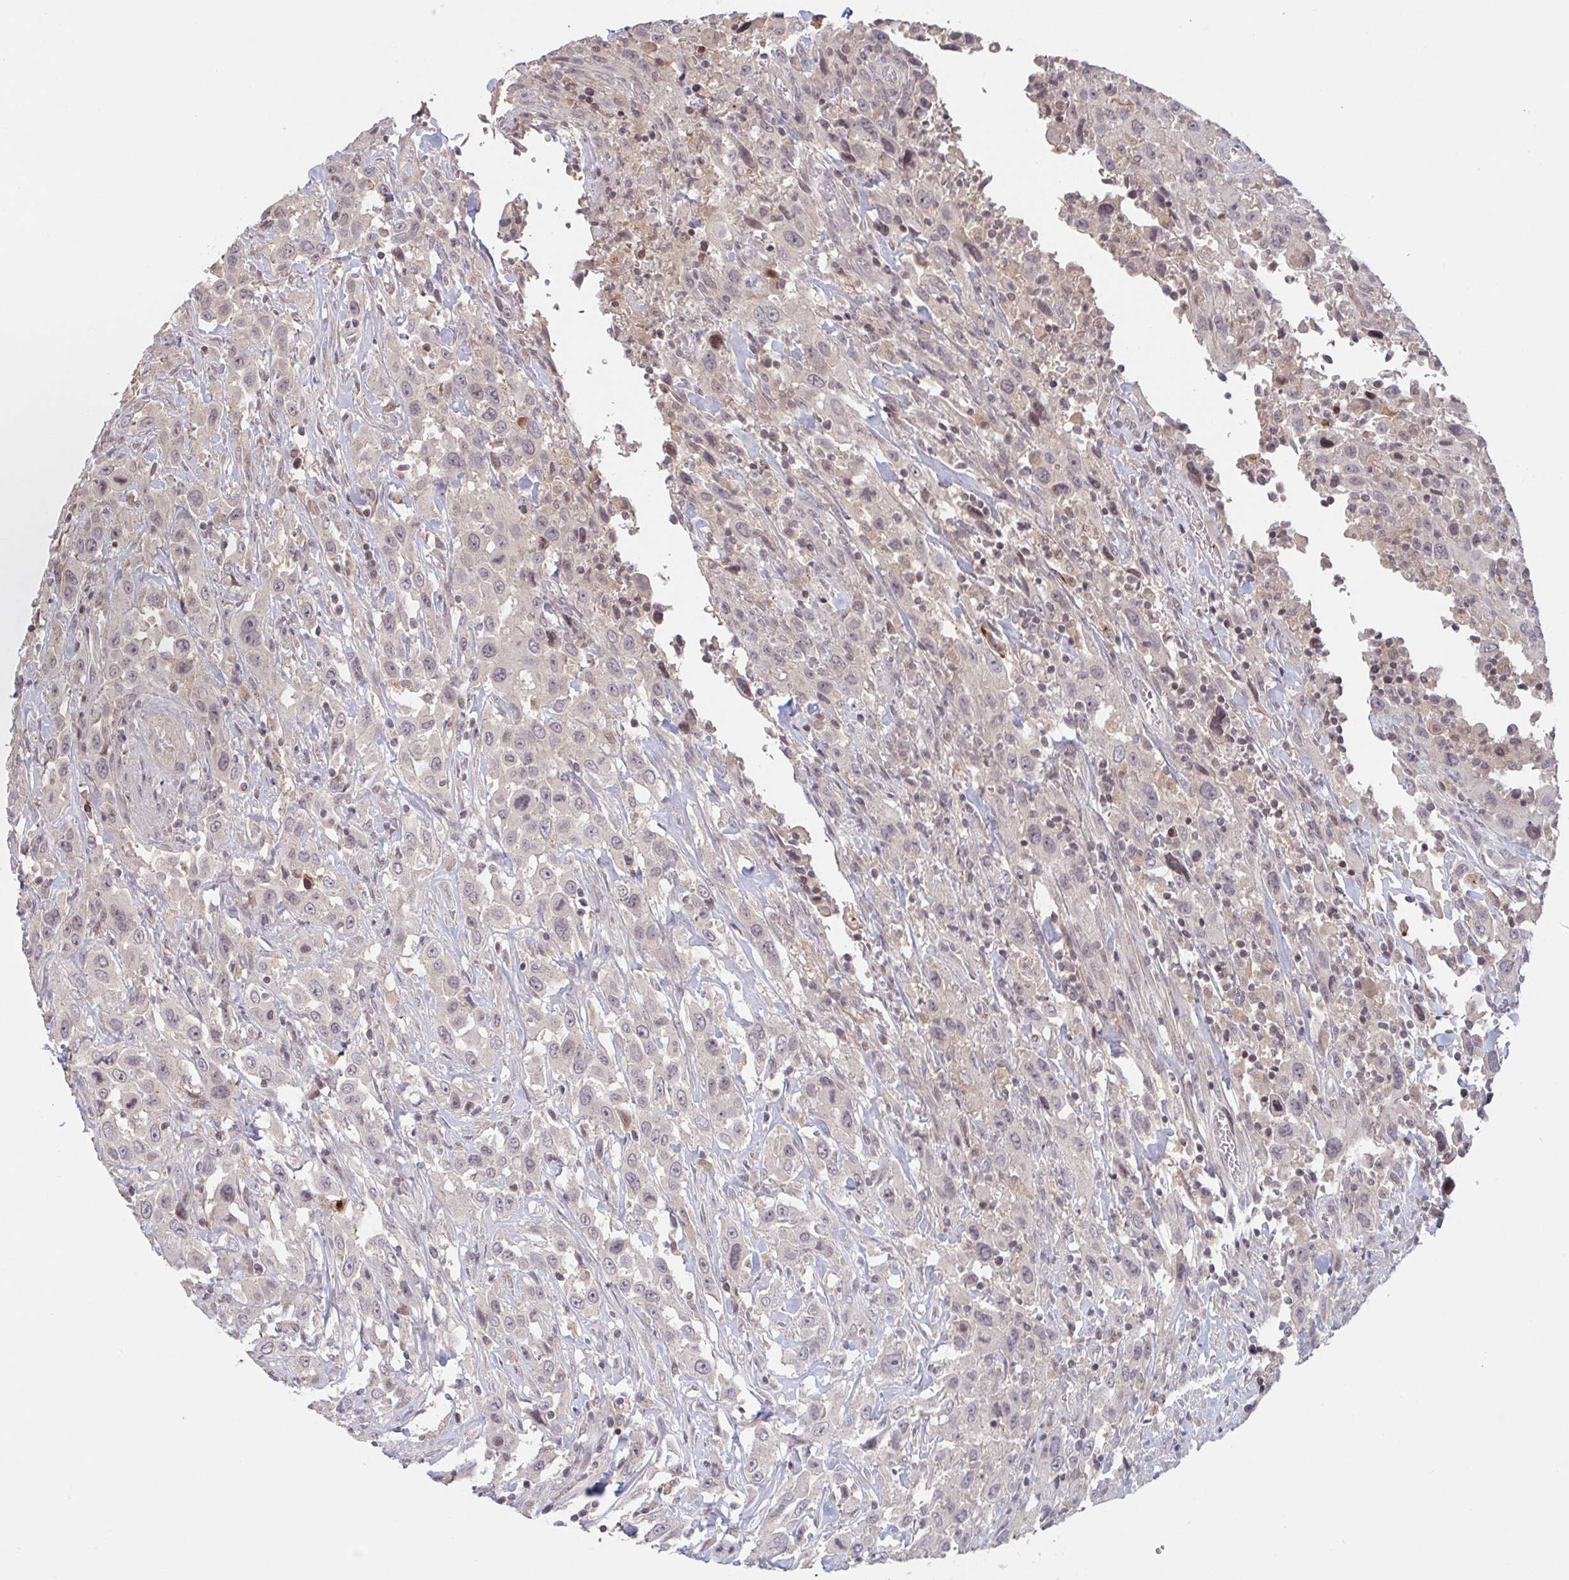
{"staining": {"intensity": "weak", "quantity": "<25%", "location": "nuclear"}, "tissue": "urothelial cancer", "cell_type": "Tumor cells", "image_type": "cancer", "snomed": [{"axis": "morphology", "description": "Urothelial carcinoma, High grade"}, {"axis": "topography", "description": "Urinary bladder"}], "caption": "The micrograph exhibits no significant positivity in tumor cells of urothelial cancer.", "gene": "DCST1", "patient": {"sex": "male", "age": 61}}